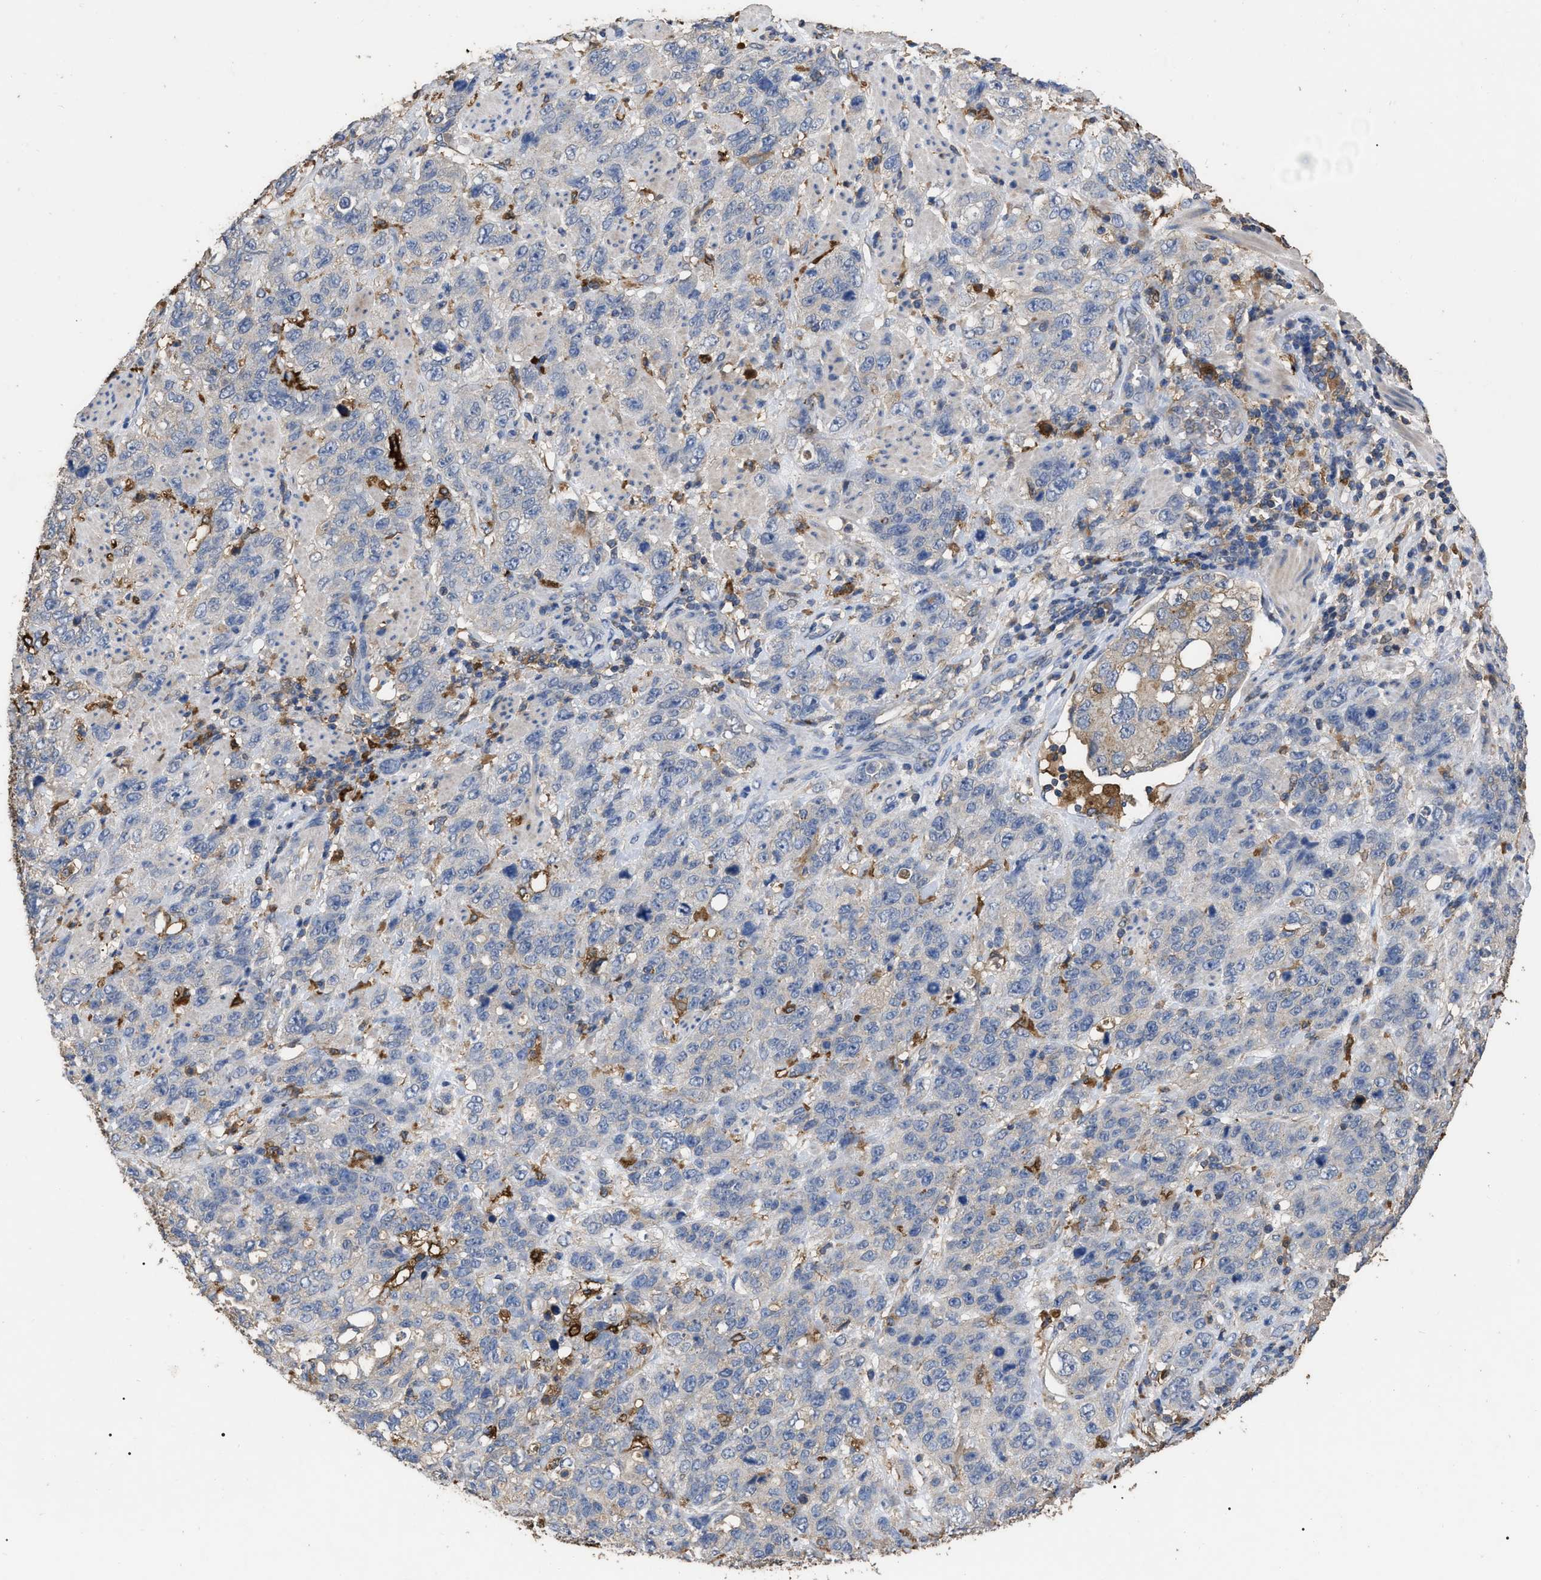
{"staining": {"intensity": "negative", "quantity": "none", "location": "none"}, "tissue": "stomach cancer", "cell_type": "Tumor cells", "image_type": "cancer", "snomed": [{"axis": "morphology", "description": "Adenocarcinoma, NOS"}, {"axis": "topography", "description": "Stomach"}], "caption": "Protein analysis of stomach adenocarcinoma exhibits no significant staining in tumor cells. (DAB immunohistochemistry visualized using brightfield microscopy, high magnification).", "gene": "GPR179", "patient": {"sex": "male", "age": 48}}